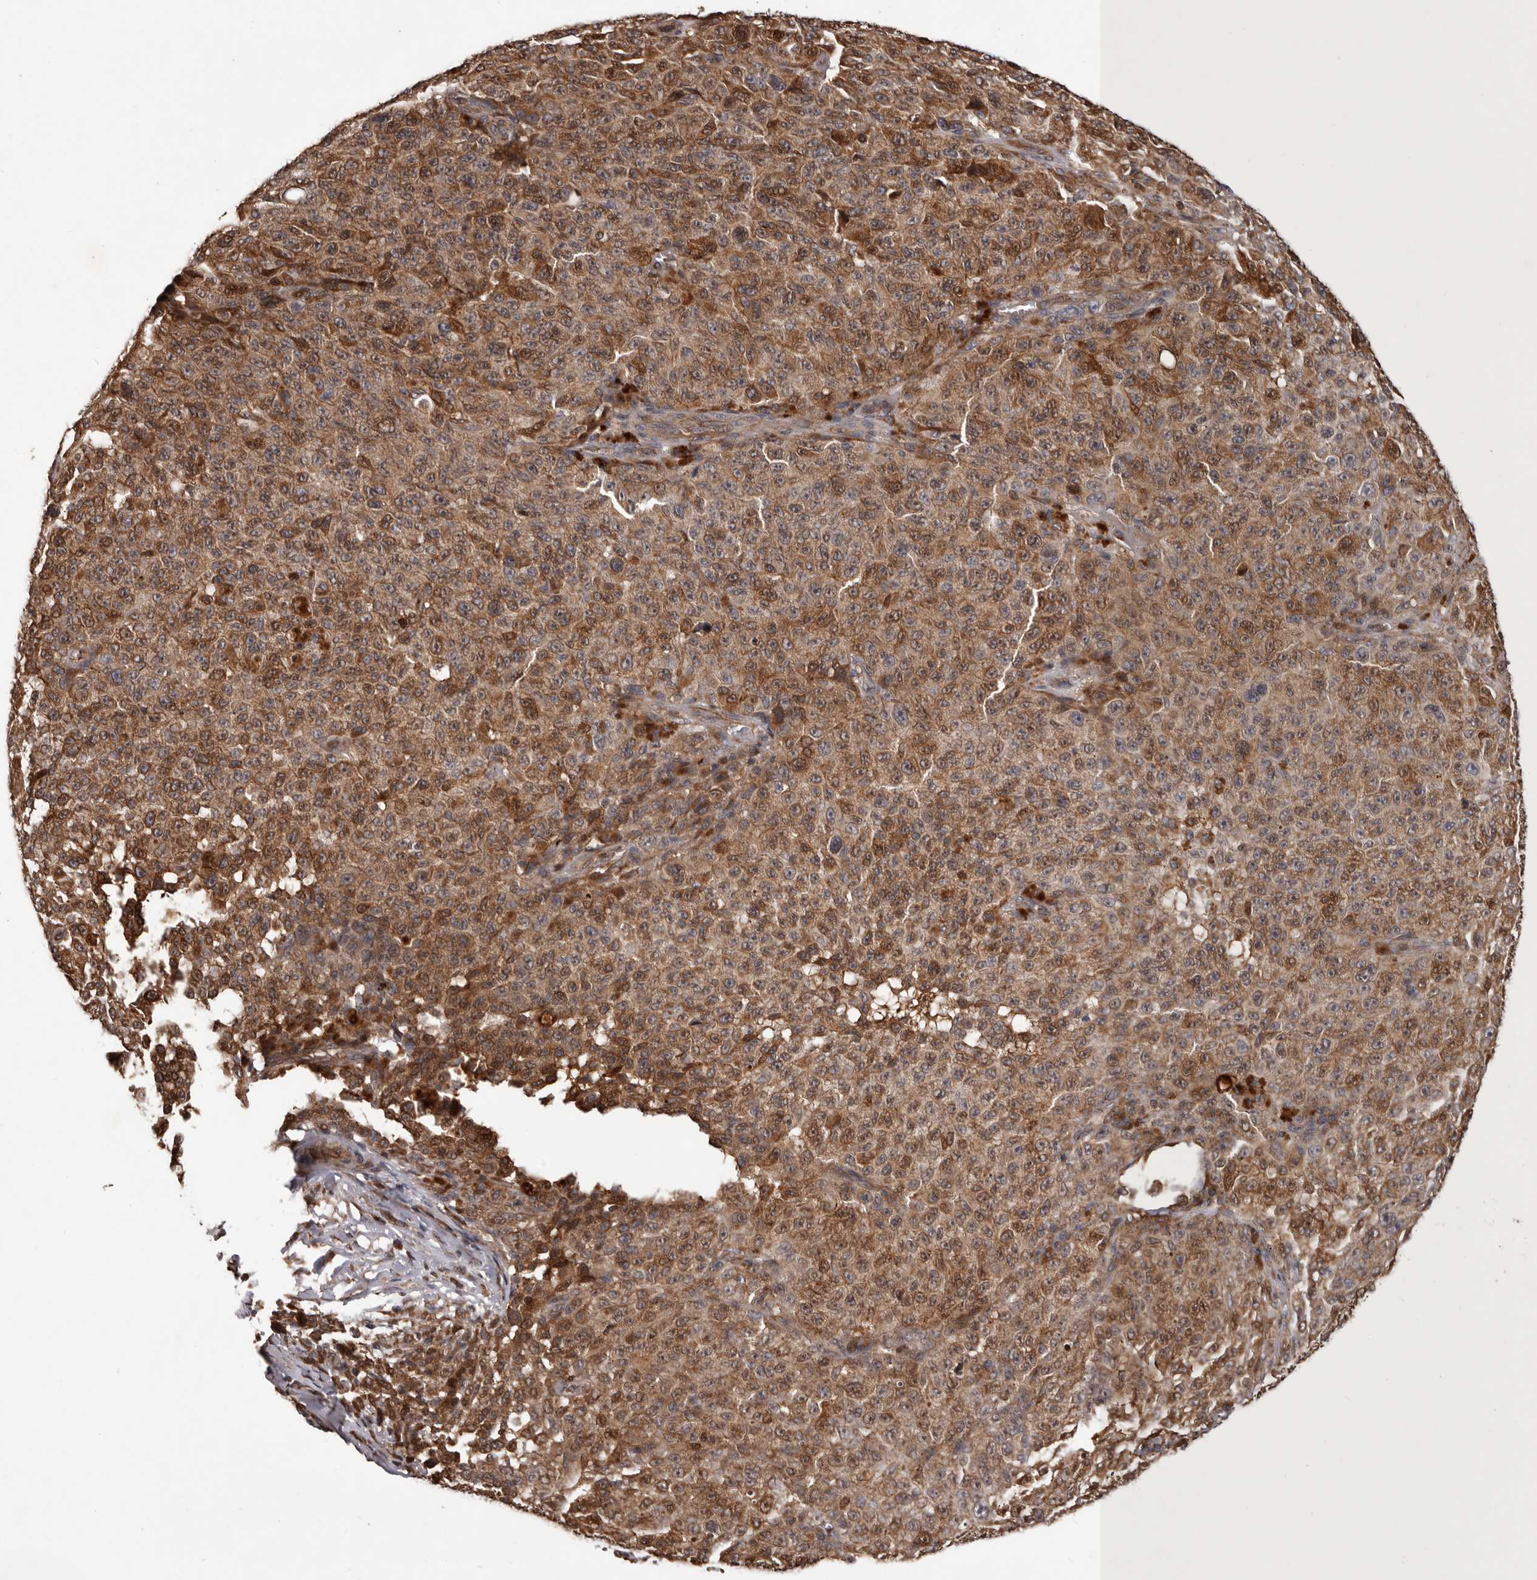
{"staining": {"intensity": "moderate", "quantity": ">75%", "location": "cytoplasmic/membranous,nuclear"}, "tissue": "melanoma", "cell_type": "Tumor cells", "image_type": "cancer", "snomed": [{"axis": "morphology", "description": "Malignant melanoma, NOS"}, {"axis": "topography", "description": "Skin"}], "caption": "IHC image of neoplastic tissue: malignant melanoma stained using immunohistochemistry (IHC) demonstrates medium levels of moderate protein expression localized specifically in the cytoplasmic/membranous and nuclear of tumor cells, appearing as a cytoplasmic/membranous and nuclear brown color.", "gene": "GADD45B", "patient": {"sex": "female", "age": 82}}